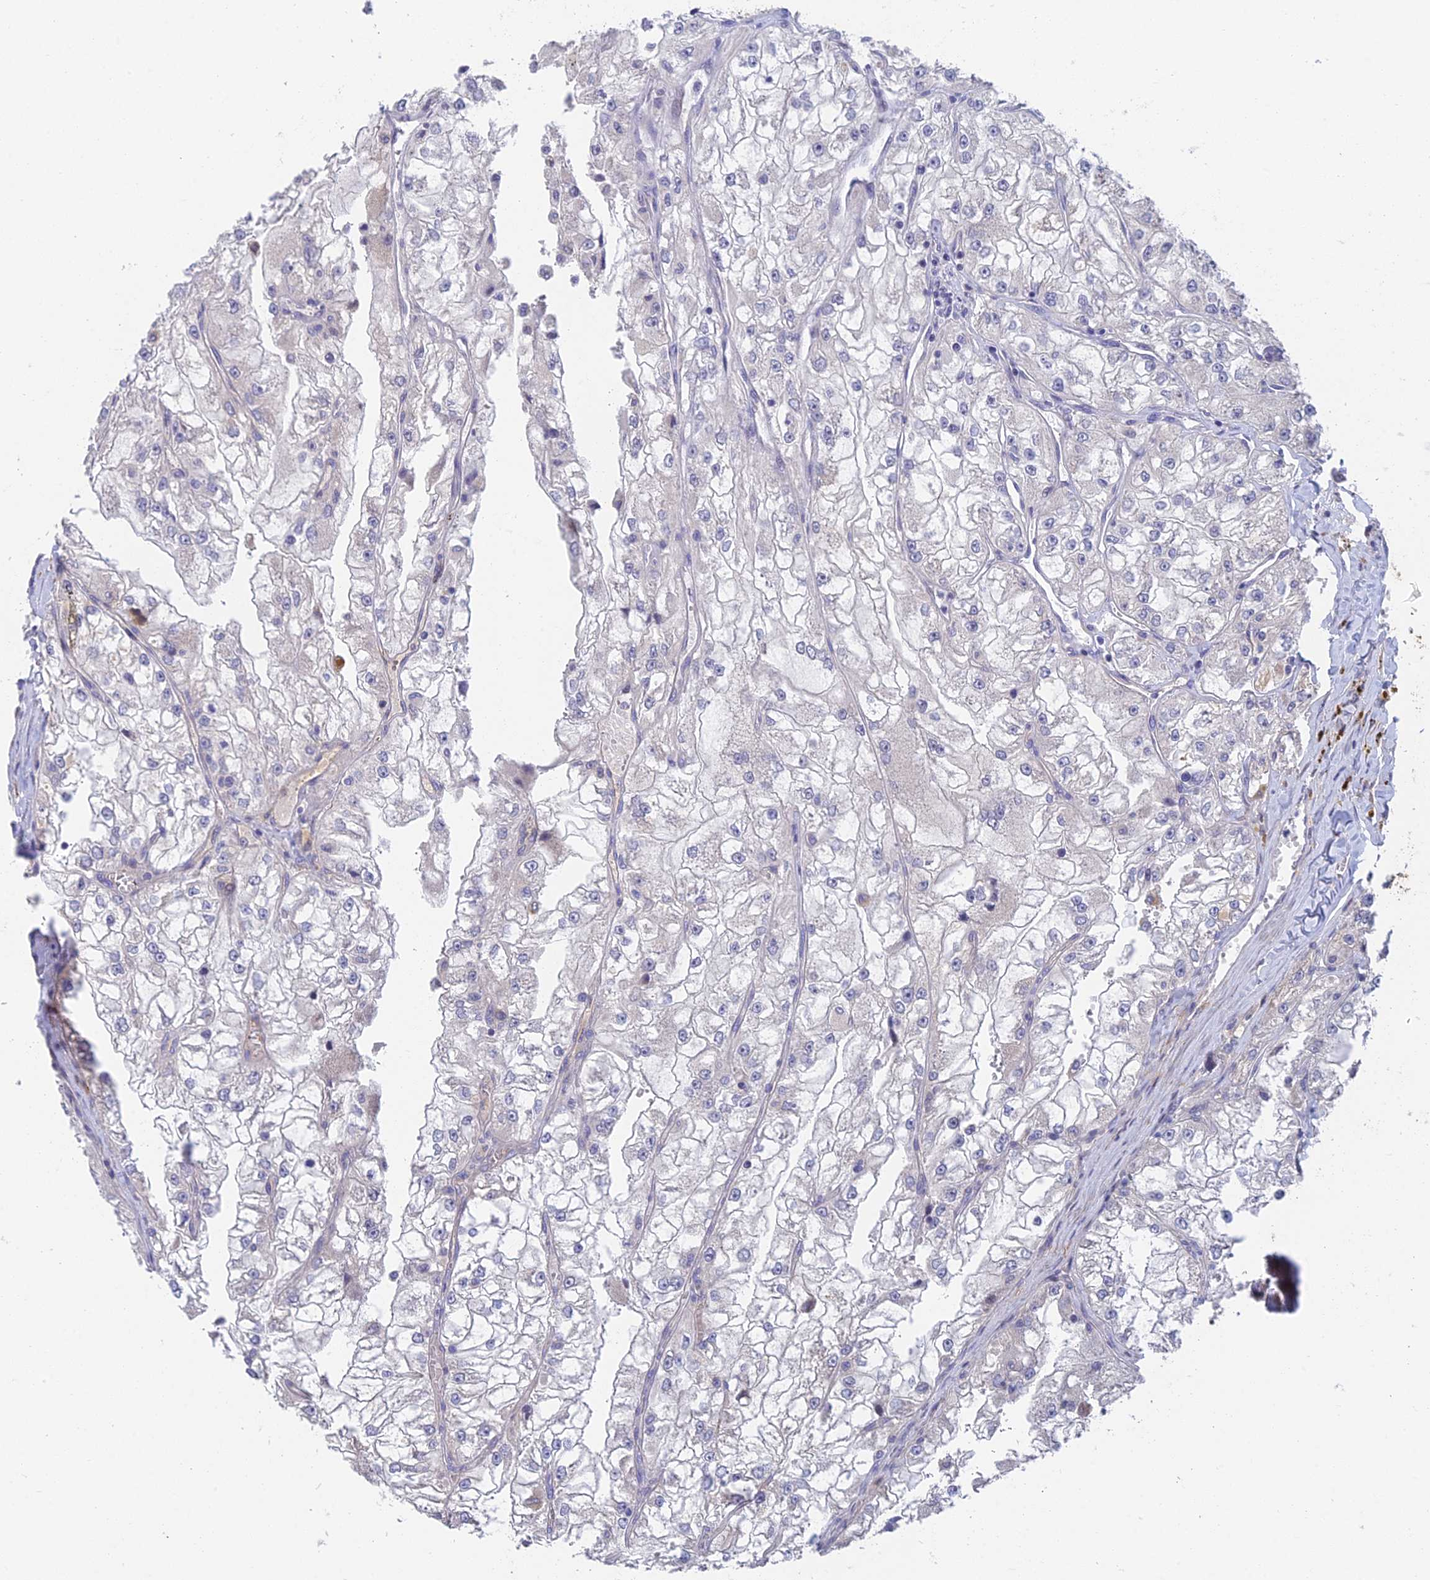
{"staining": {"intensity": "negative", "quantity": "none", "location": "none"}, "tissue": "renal cancer", "cell_type": "Tumor cells", "image_type": "cancer", "snomed": [{"axis": "morphology", "description": "Adenocarcinoma, NOS"}, {"axis": "topography", "description": "Kidney"}], "caption": "High power microscopy micrograph of an immunohistochemistry image of renal cancer, revealing no significant staining in tumor cells.", "gene": "ADAMTS13", "patient": {"sex": "female", "age": 72}}